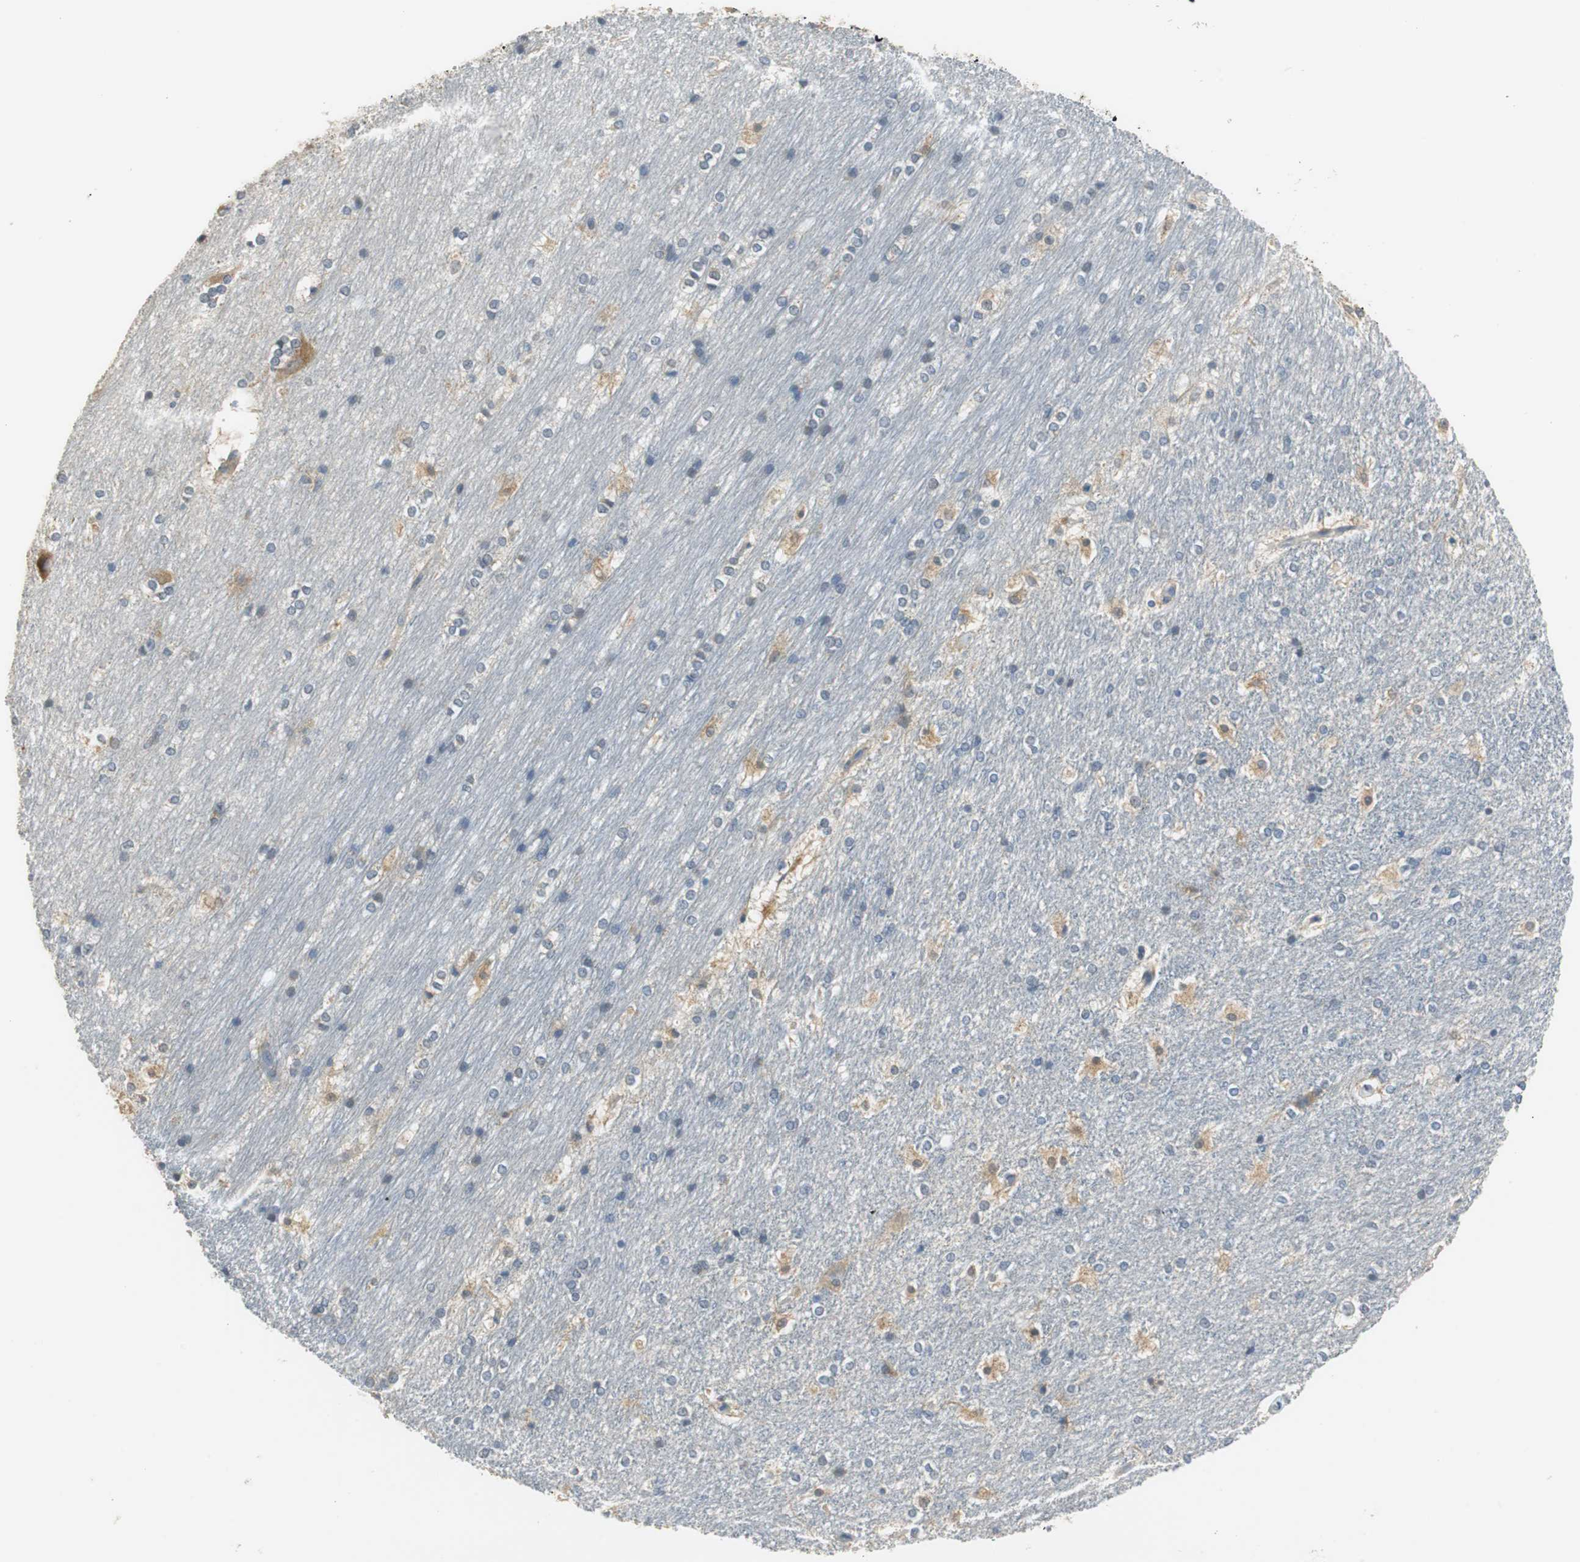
{"staining": {"intensity": "negative", "quantity": "none", "location": "none"}, "tissue": "hippocampus", "cell_type": "Glial cells", "image_type": "normal", "snomed": [{"axis": "morphology", "description": "Normal tissue, NOS"}, {"axis": "topography", "description": "Hippocampus"}], "caption": "This is a image of IHC staining of benign hippocampus, which shows no expression in glial cells. The staining was performed using DAB to visualize the protein expression in brown, while the nuclei were stained in blue with hematoxylin (Magnification: 20x).", "gene": "CPA3", "patient": {"sex": "female", "age": 19}}